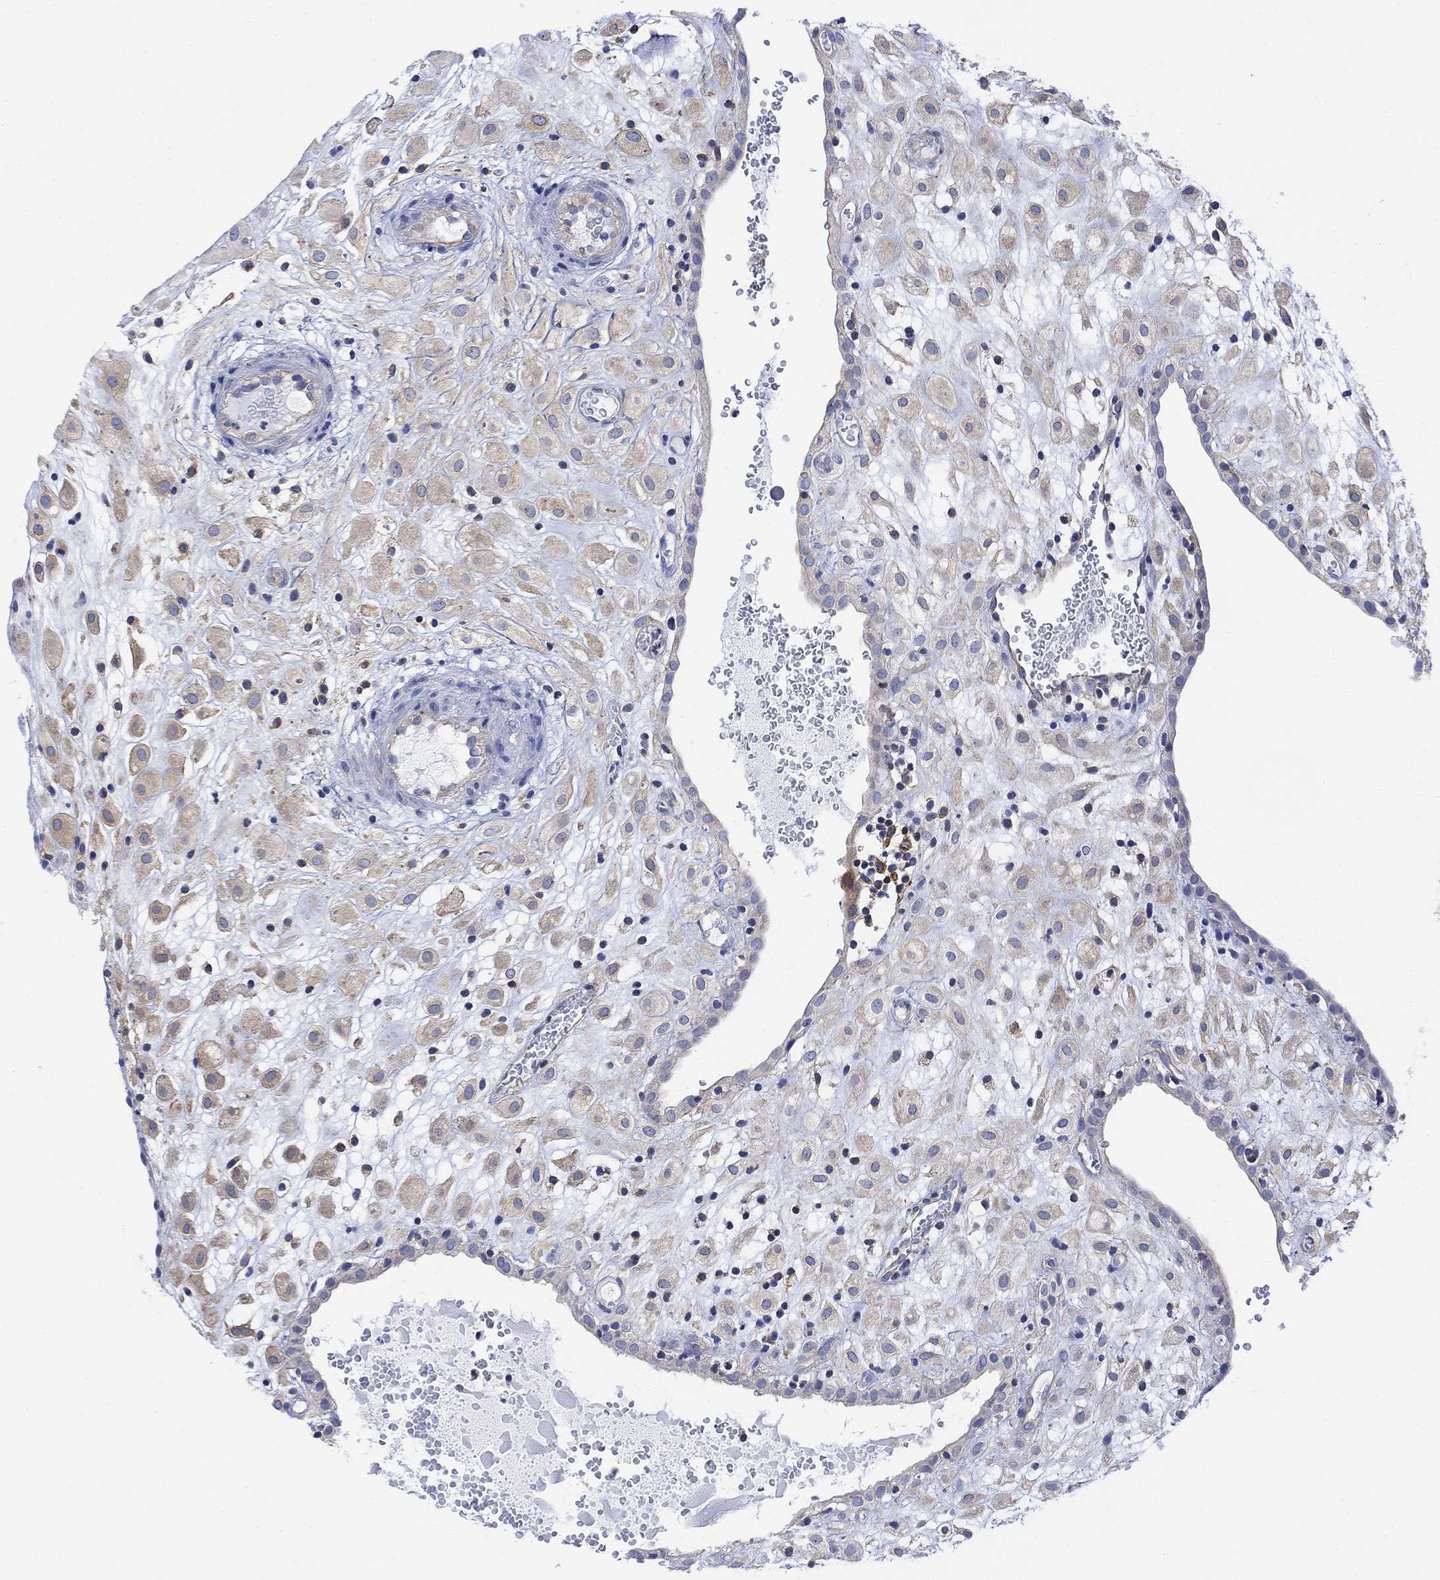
{"staining": {"intensity": "weak", "quantity": ">75%", "location": "cytoplasmic/membranous"}, "tissue": "placenta", "cell_type": "Decidual cells", "image_type": "normal", "snomed": [{"axis": "morphology", "description": "Normal tissue, NOS"}, {"axis": "topography", "description": "Placenta"}], "caption": "Protein staining exhibits weak cytoplasmic/membranous expression in about >75% of decidual cells in normal placenta.", "gene": "GBP5", "patient": {"sex": "female", "age": 24}}